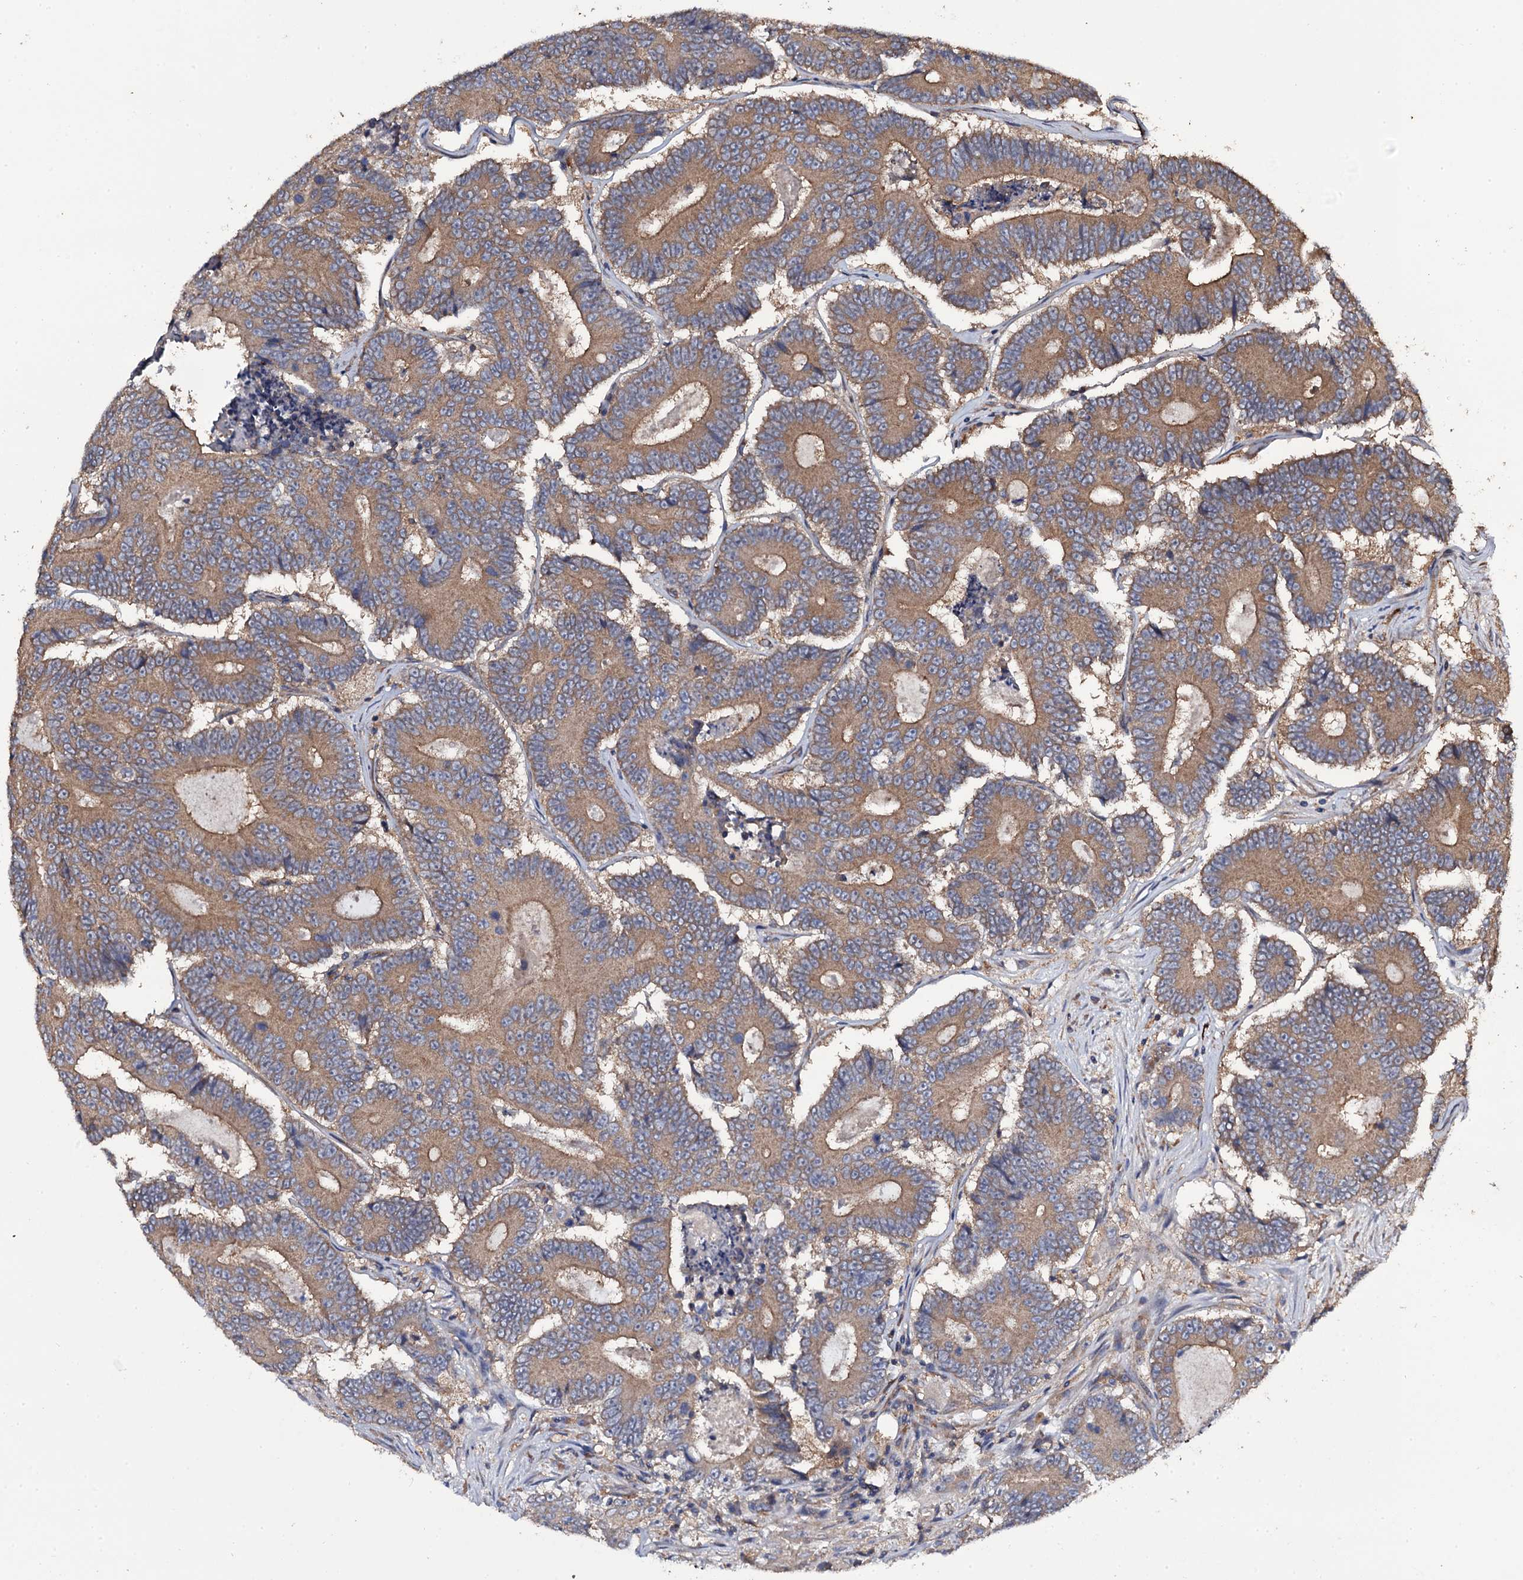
{"staining": {"intensity": "moderate", "quantity": ">75%", "location": "cytoplasmic/membranous"}, "tissue": "colorectal cancer", "cell_type": "Tumor cells", "image_type": "cancer", "snomed": [{"axis": "morphology", "description": "Adenocarcinoma, NOS"}, {"axis": "topography", "description": "Colon"}], "caption": "The immunohistochemical stain shows moderate cytoplasmic/membranous expression in tumor cells of colorectal cancer (adenocarcinoma) tissue. The protein of interest is shown in brown color, while the nuclei are stained blue.", "gene": "TTC23", "patient": {"sex": "male", "age": 83}}